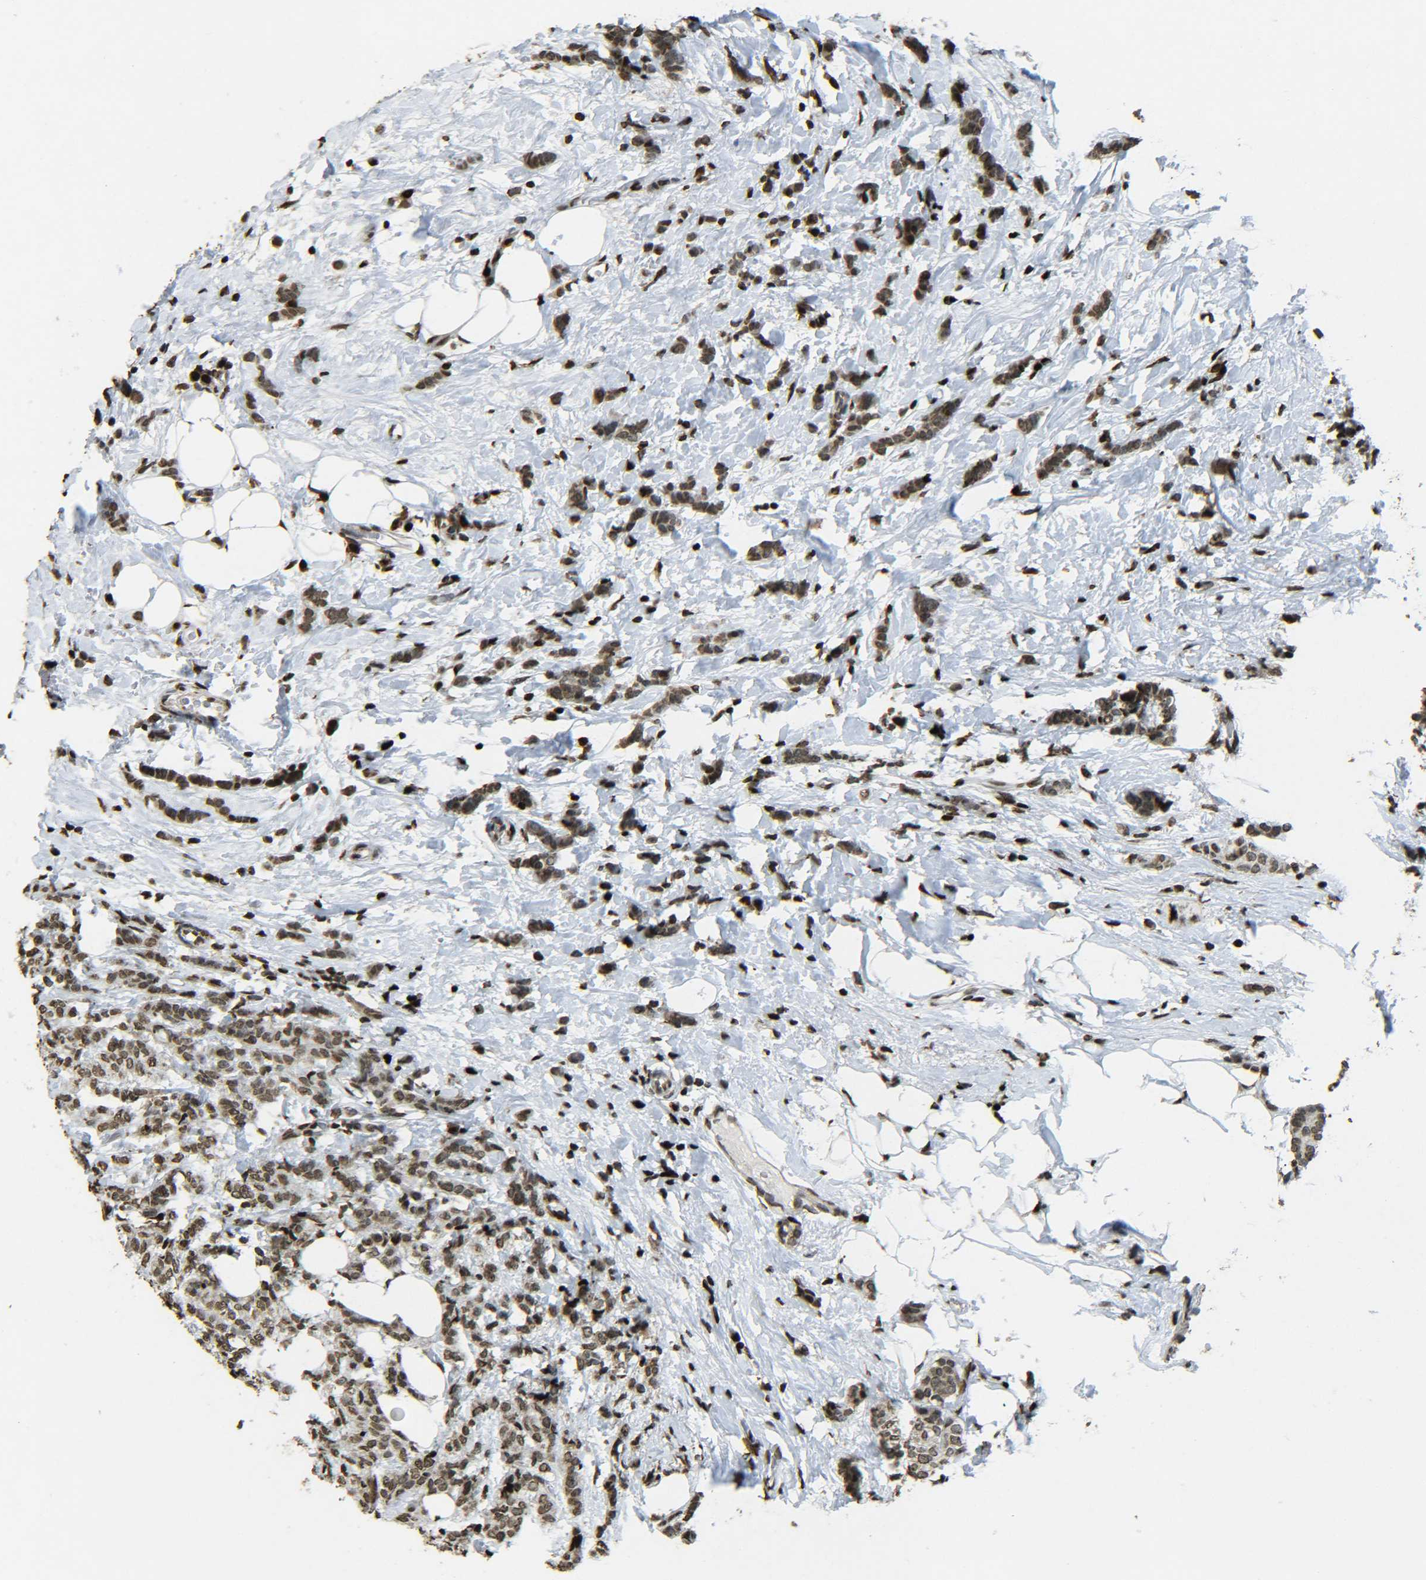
{"staining": {"intensity": "moderate", "quantity": ">75%", "location": "cytoplasmic/membranous,nuclear"}, "tissue": "breast cancer", "cell_type": "Tumor cells", "image_type": "cancer", "snomed": [{"axis": "morphology", "description": "Lobular carcinoma"}, {"axis": "topography", "description": "Breast"}], "caption": "Immunohistochemistry (IHC) micrograph of human breast lobular carcinoma stained for a protein (brown), which shows medium levels of moderate cytoplasmic/membranous and nuclear positivity in about >75% of tumor cells.", "gene": "NEUROG2", "patient": {"sex": "female", "age": 60}}